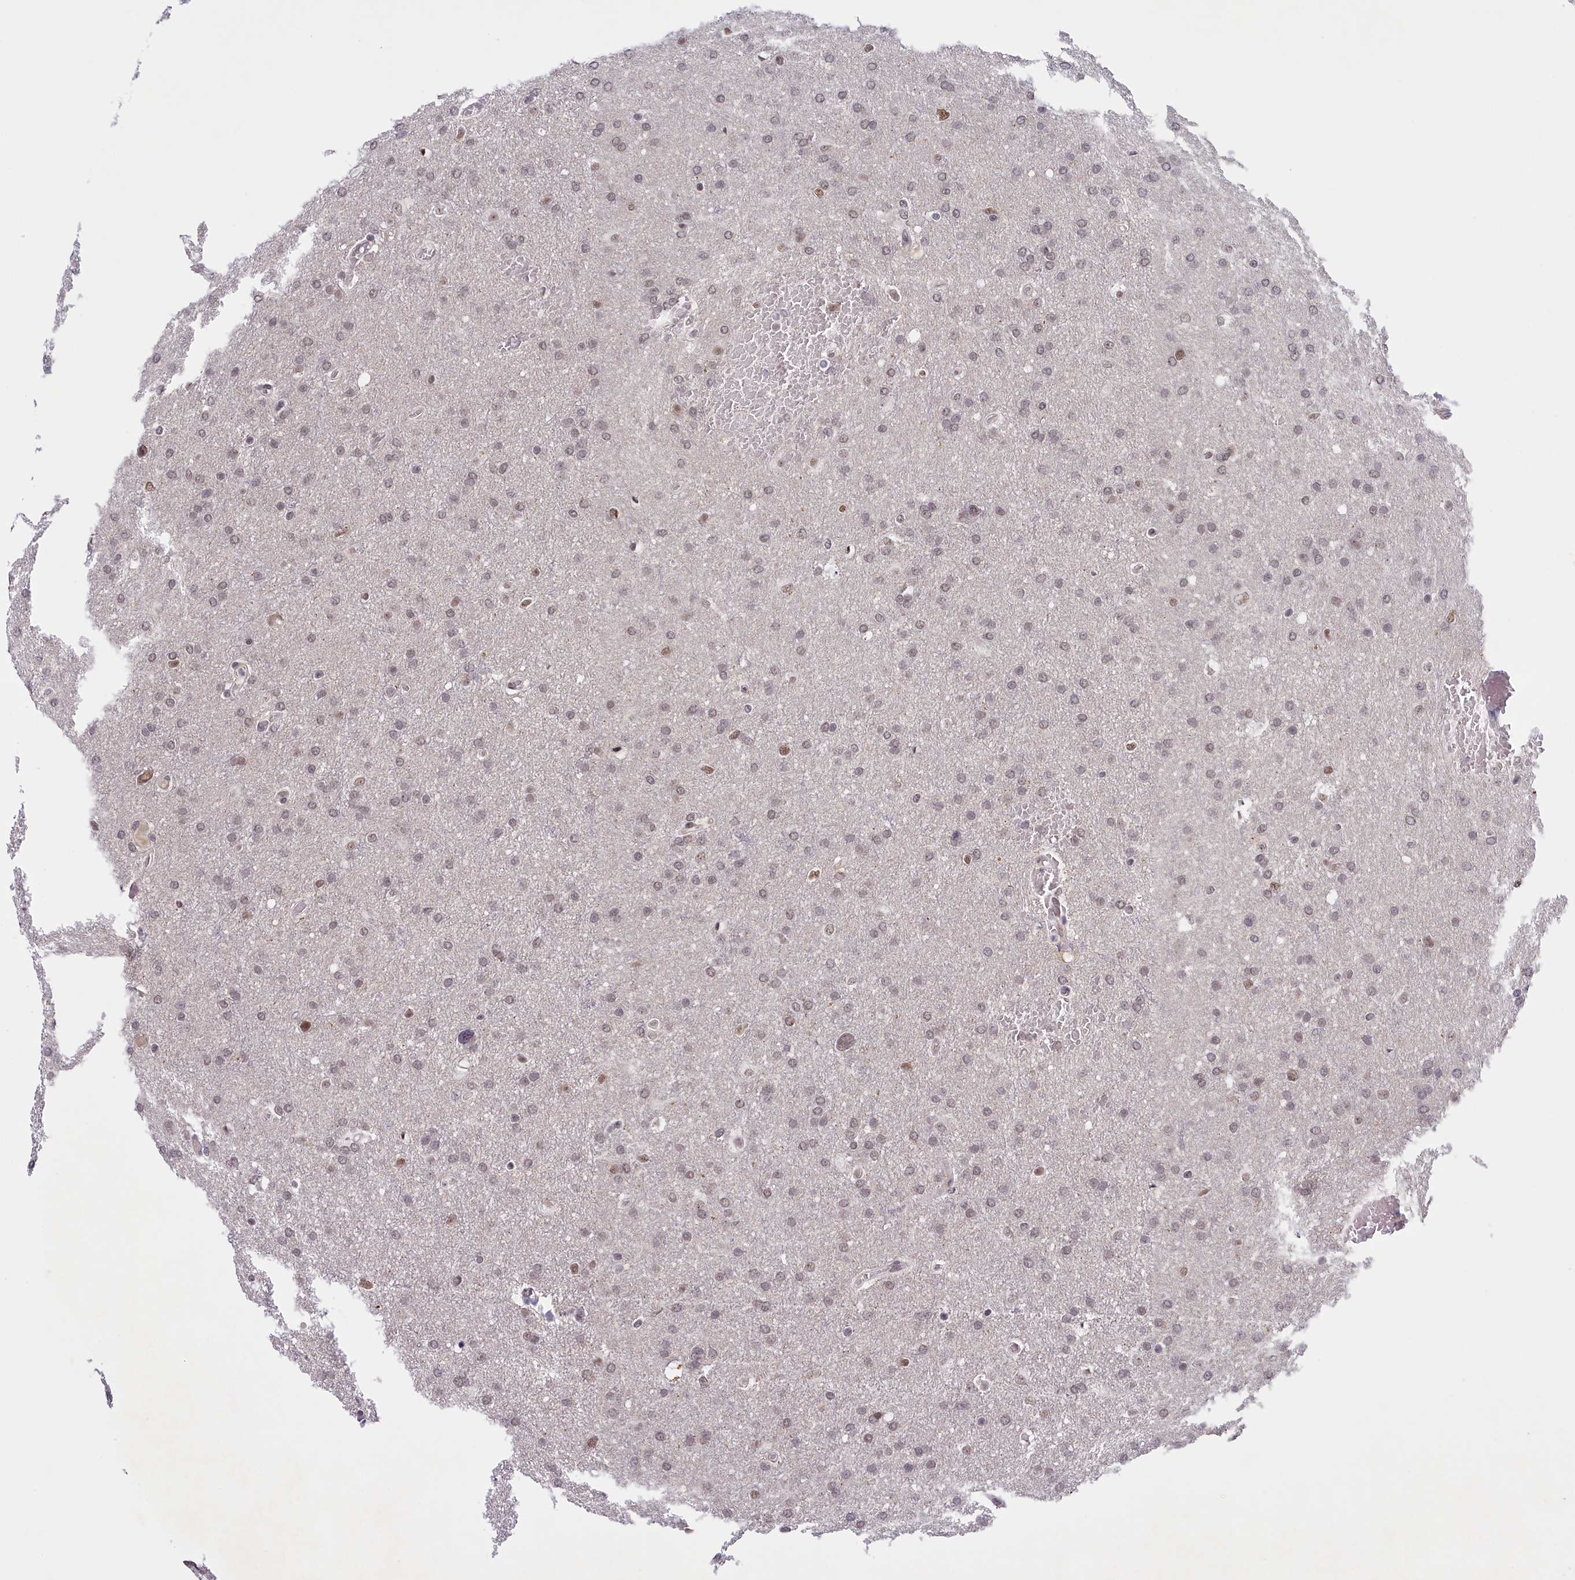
{"staining": {"intensity": "weak", "quantity": "25%-75%", "location": "nuclear"}, "tissue": "glioma", "cell_type": "Tumor cells", "image_type": "cancer", "snomed": [{"axis": "morphology", "description": "Glioma, malignant, High grade"}, {"axis": "topography", "description": "Cerebral cortex"}], "caption": "High-grade glioma (malignant) stained with a brown dye exhibits weak nuclear positive positivity in about 25%-75% of tumor cells.", "gene": "SEC31B", "patient": {"sex": "female", "age": 36}}